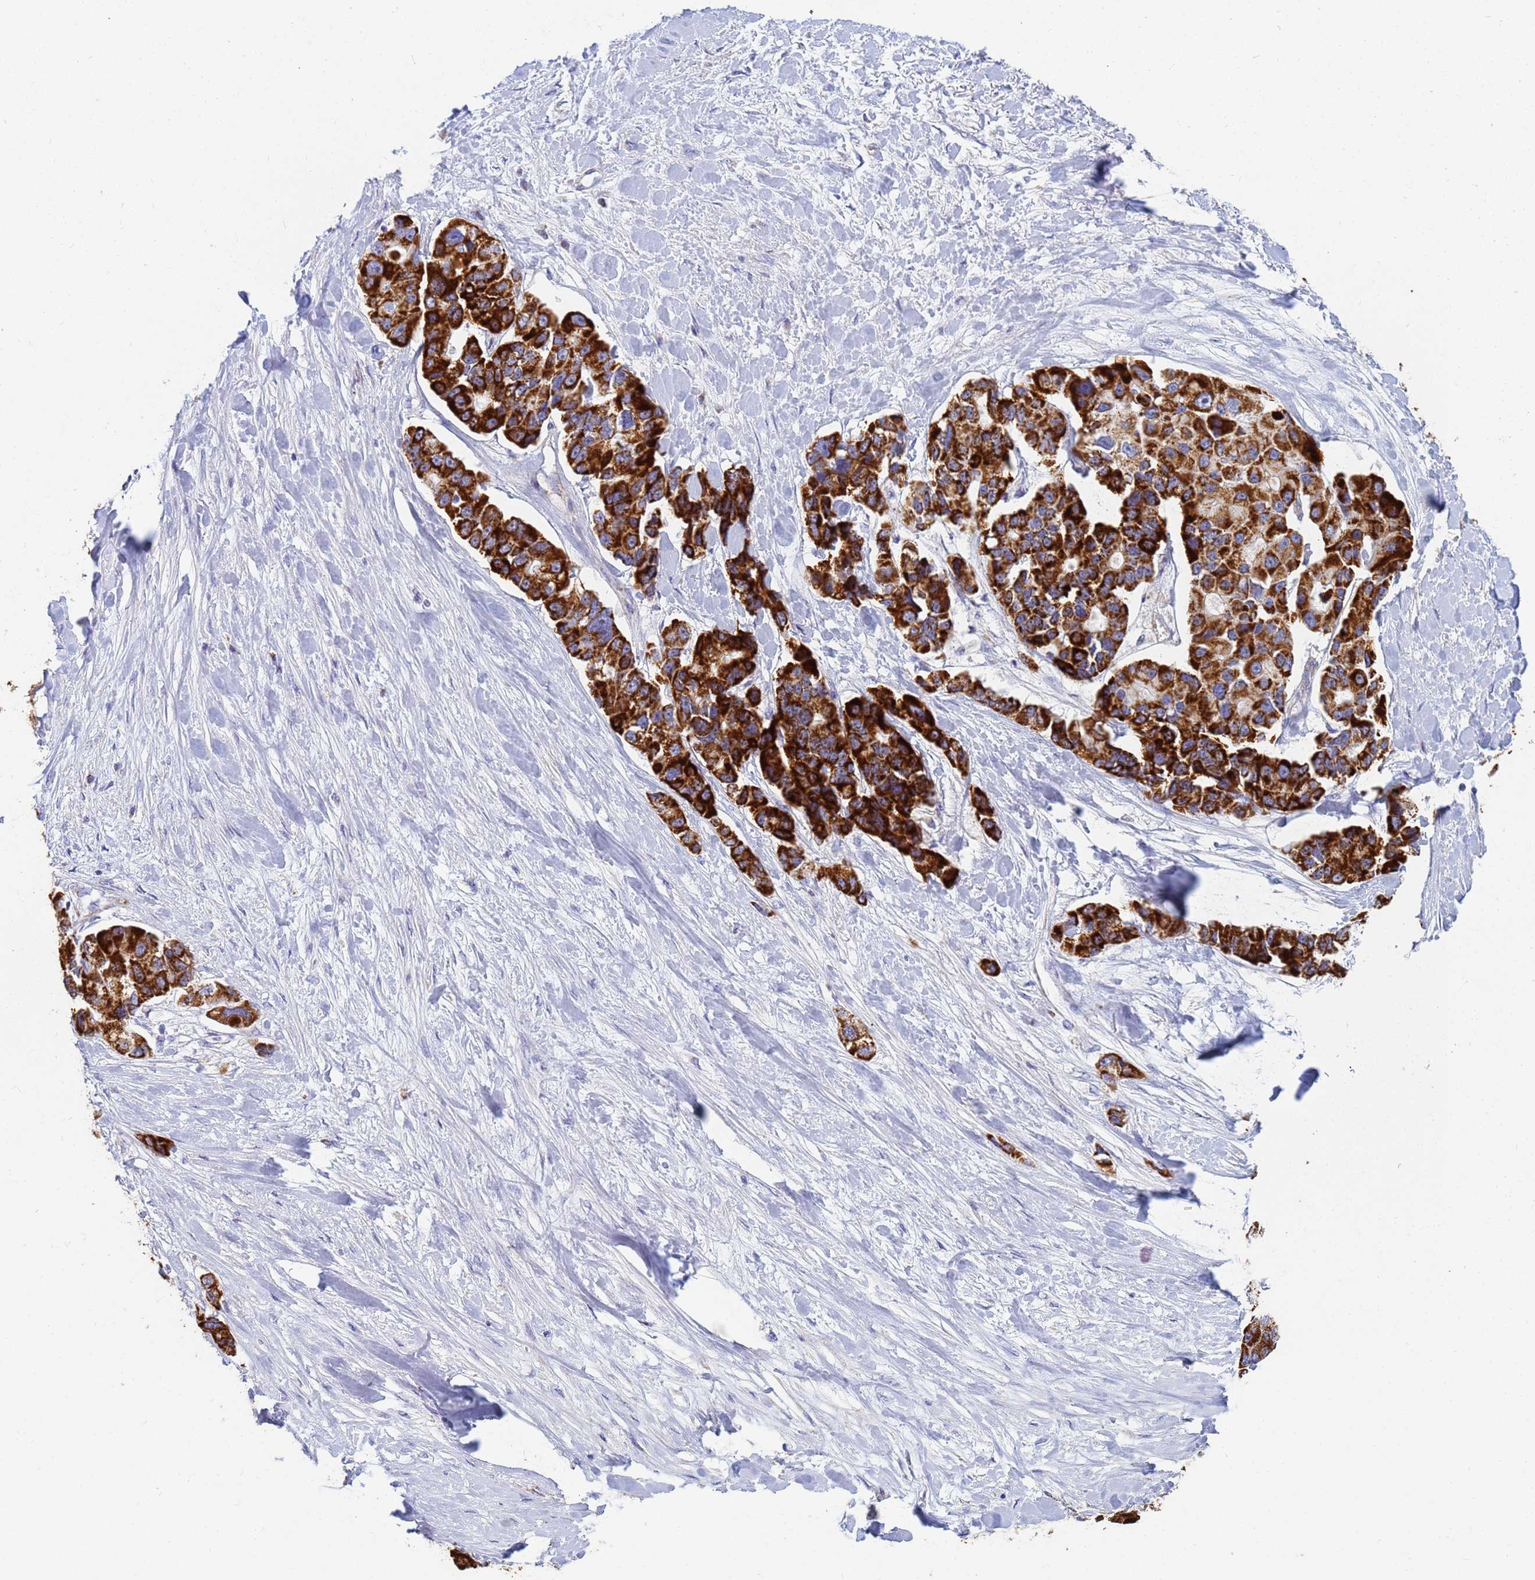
{"staining": {"intensity": "strong", "quantity": ">75%", "location": "cytoplasmic/membranous"}, "tissue": "lung cancer", "cell_type": "Tumor cells", "image_type": "cancer", "snomed": [{"axis": "morphology", "description": "Adenocarcinoma, NOS"}, {"axis": "topography", "description": "Lung"}], "caption": "Protein expression analysis of lung cancer displays strong cytoplasmic/membranous expression in about >75% of tumor cells. Nuclei are stained in blue.", "gene": "UQCRH", "patient": {"sex": "female", "age": 54}}